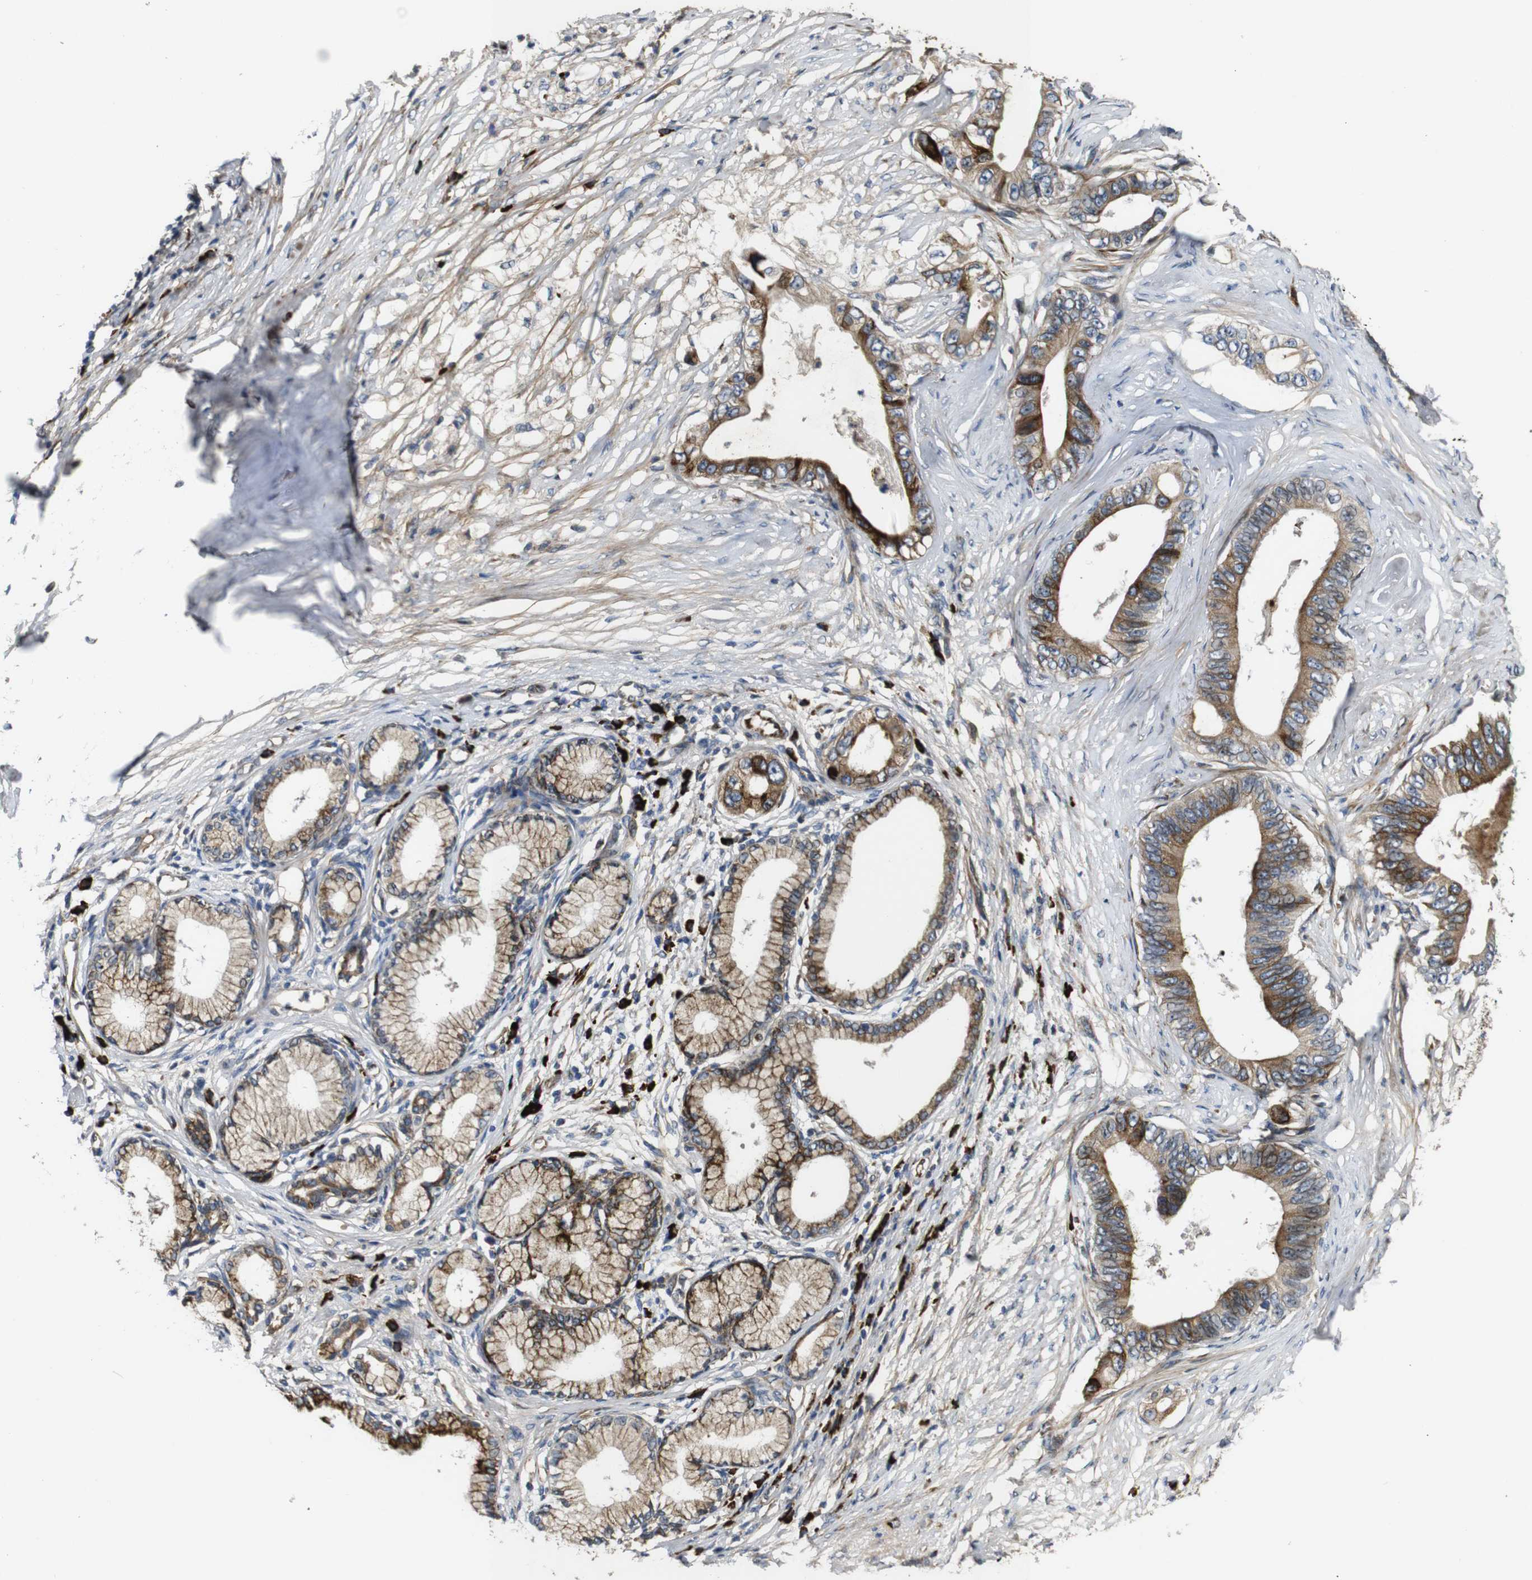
{"staining": {"intensity": "moderate", "quantity": ">75%", "location": "cytoplasmic/membranous"}, "tissue": "pancreatic cancer", "cell_type": "Tumor cells", "image_type": "cancer", "snomed": [{"axis": "morphology", "description": "Adenocarcinoma, NOS"}, {"axis": "topography", "description": "Pancreas"}], "caption": "A medium amount of moderate cytoplasmic/membranous staining is identified in about >75% of tumor cells in pancreatic adenocarcinoma tissue.", "gene": "UBE2G2", "patient": {"sex": "male", "age": 77}}